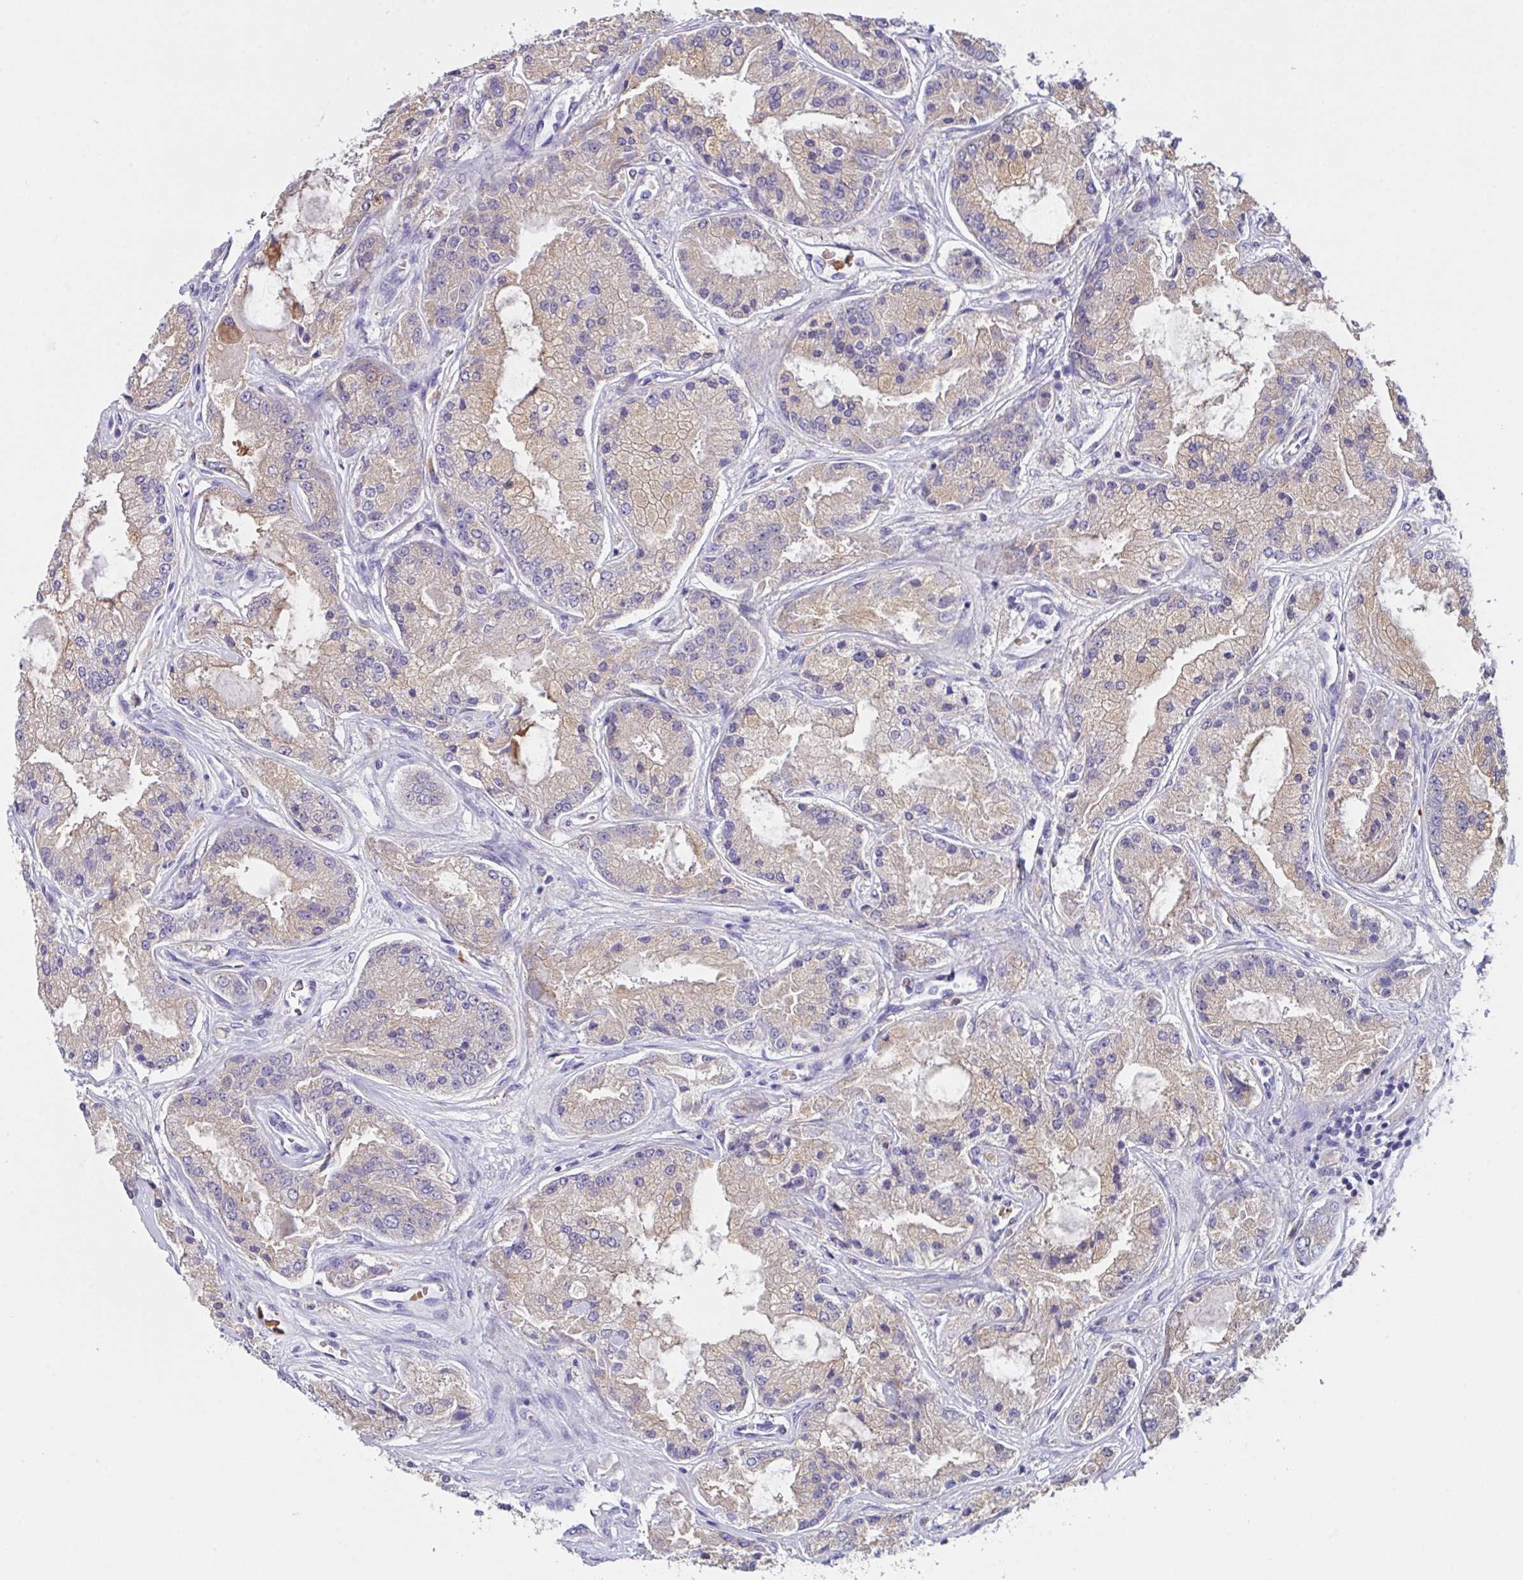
{"staining": {"intensity": "weak", "quantity": "25%-75%", "location": "cytoplasmic/membranous"}, "tissue": "prostate cancer", "cell_type": "Tumor cells", "image_type": "cancer", "snomed": [{"axis": "morphology", "description": "Adenocarcinoma, High grade"}, {"axis": "topography", "description": "Prostate"}], "caption": "An image showing weak cytoplasmic/membranous expression in about 25%-75% of tumor cells in prostate high-grade adenocarcinoma, as visualized by brown immunohistochemical staining.", "gene": "TFAP2C", "patient": {"sex": "male", "age": 67}}